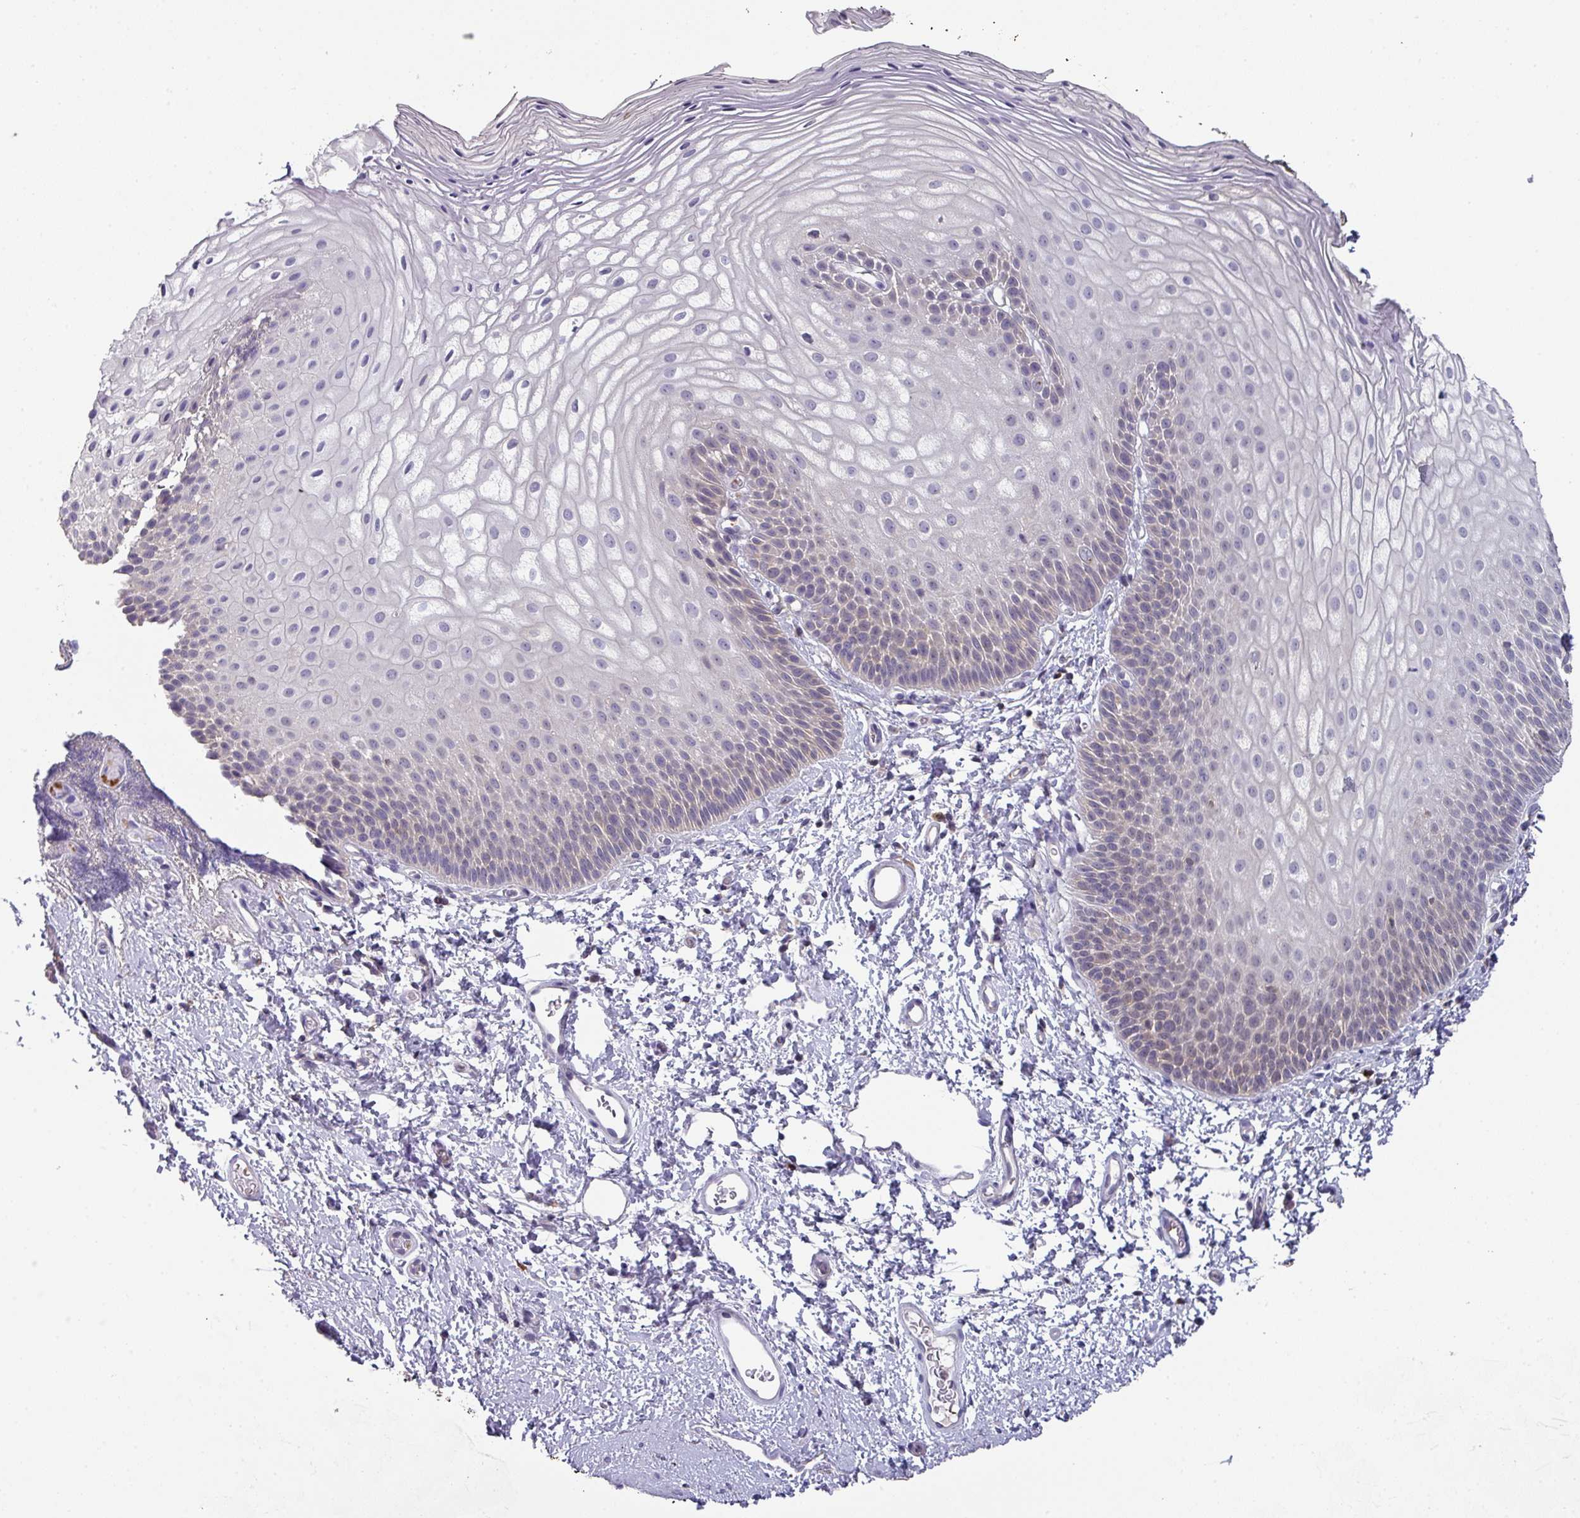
{"staining": {"intensity": "weak", "quantity": "<25%", "location": "cytoplasmic/membranous"}, "tissue": "skin", "cell_type": "Epidermal cells", "image_type": "normal", "snomed": [{"axis": "morphology", "description": "Normal tissue, NOS"}, {"axis": "topography", "description": "Anal"}], "caption": "Protein analysis of benign skin shows no significant positivity in epidermal cells. Brightfield microscopy of IHC stained with DAB (3,3'-diaminobenzidine) (brown) and hematoxylin (blue), captured at high magnification.", "gene": "DCAF12L1", "patient": {"sex": "female", "age": 40}}